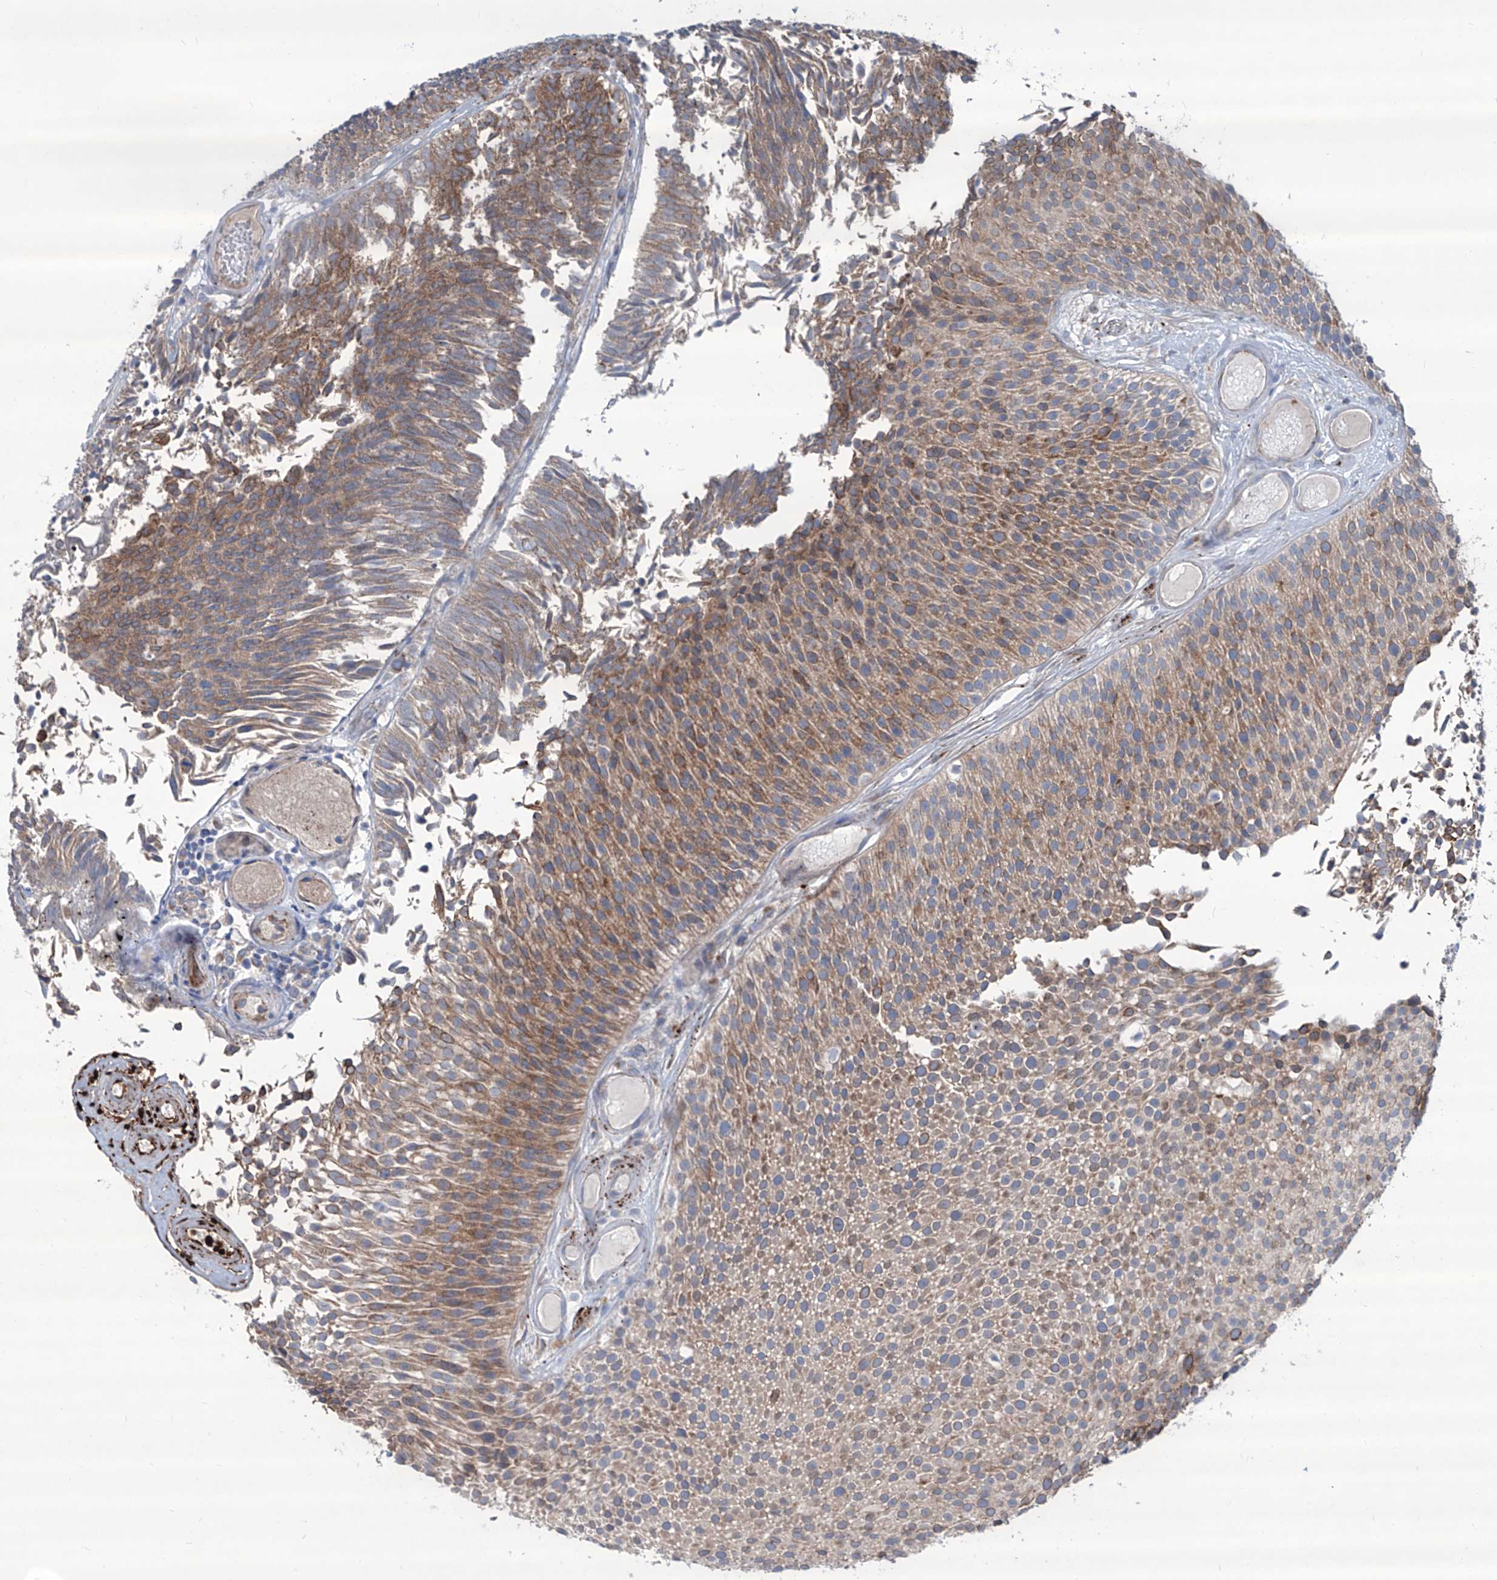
{"staining": {"intensity": "moderate", "quantity": ">75%", "location": "cytoplasmic/membranous"}, "tissue": "urothelial cancer", "cell_type": "Tumor cells", "image_type": "cancer", "snomed": [{"axis": "morphology", "description": "Urothelial carcinoma, Low grade"}, {"axis": "topography", "description": "Urinary bladder"}], "caption": "Immunohistochemistry (IHC) image of human low-grade urothelial carcinoma stained for a protein (brown), which displays medium levels of moderate cytoplasmic/membranous staining in approximately >75% of tumor cells.", "gene": "CDH5", "patient": {"sex": "male", "age": 86}}